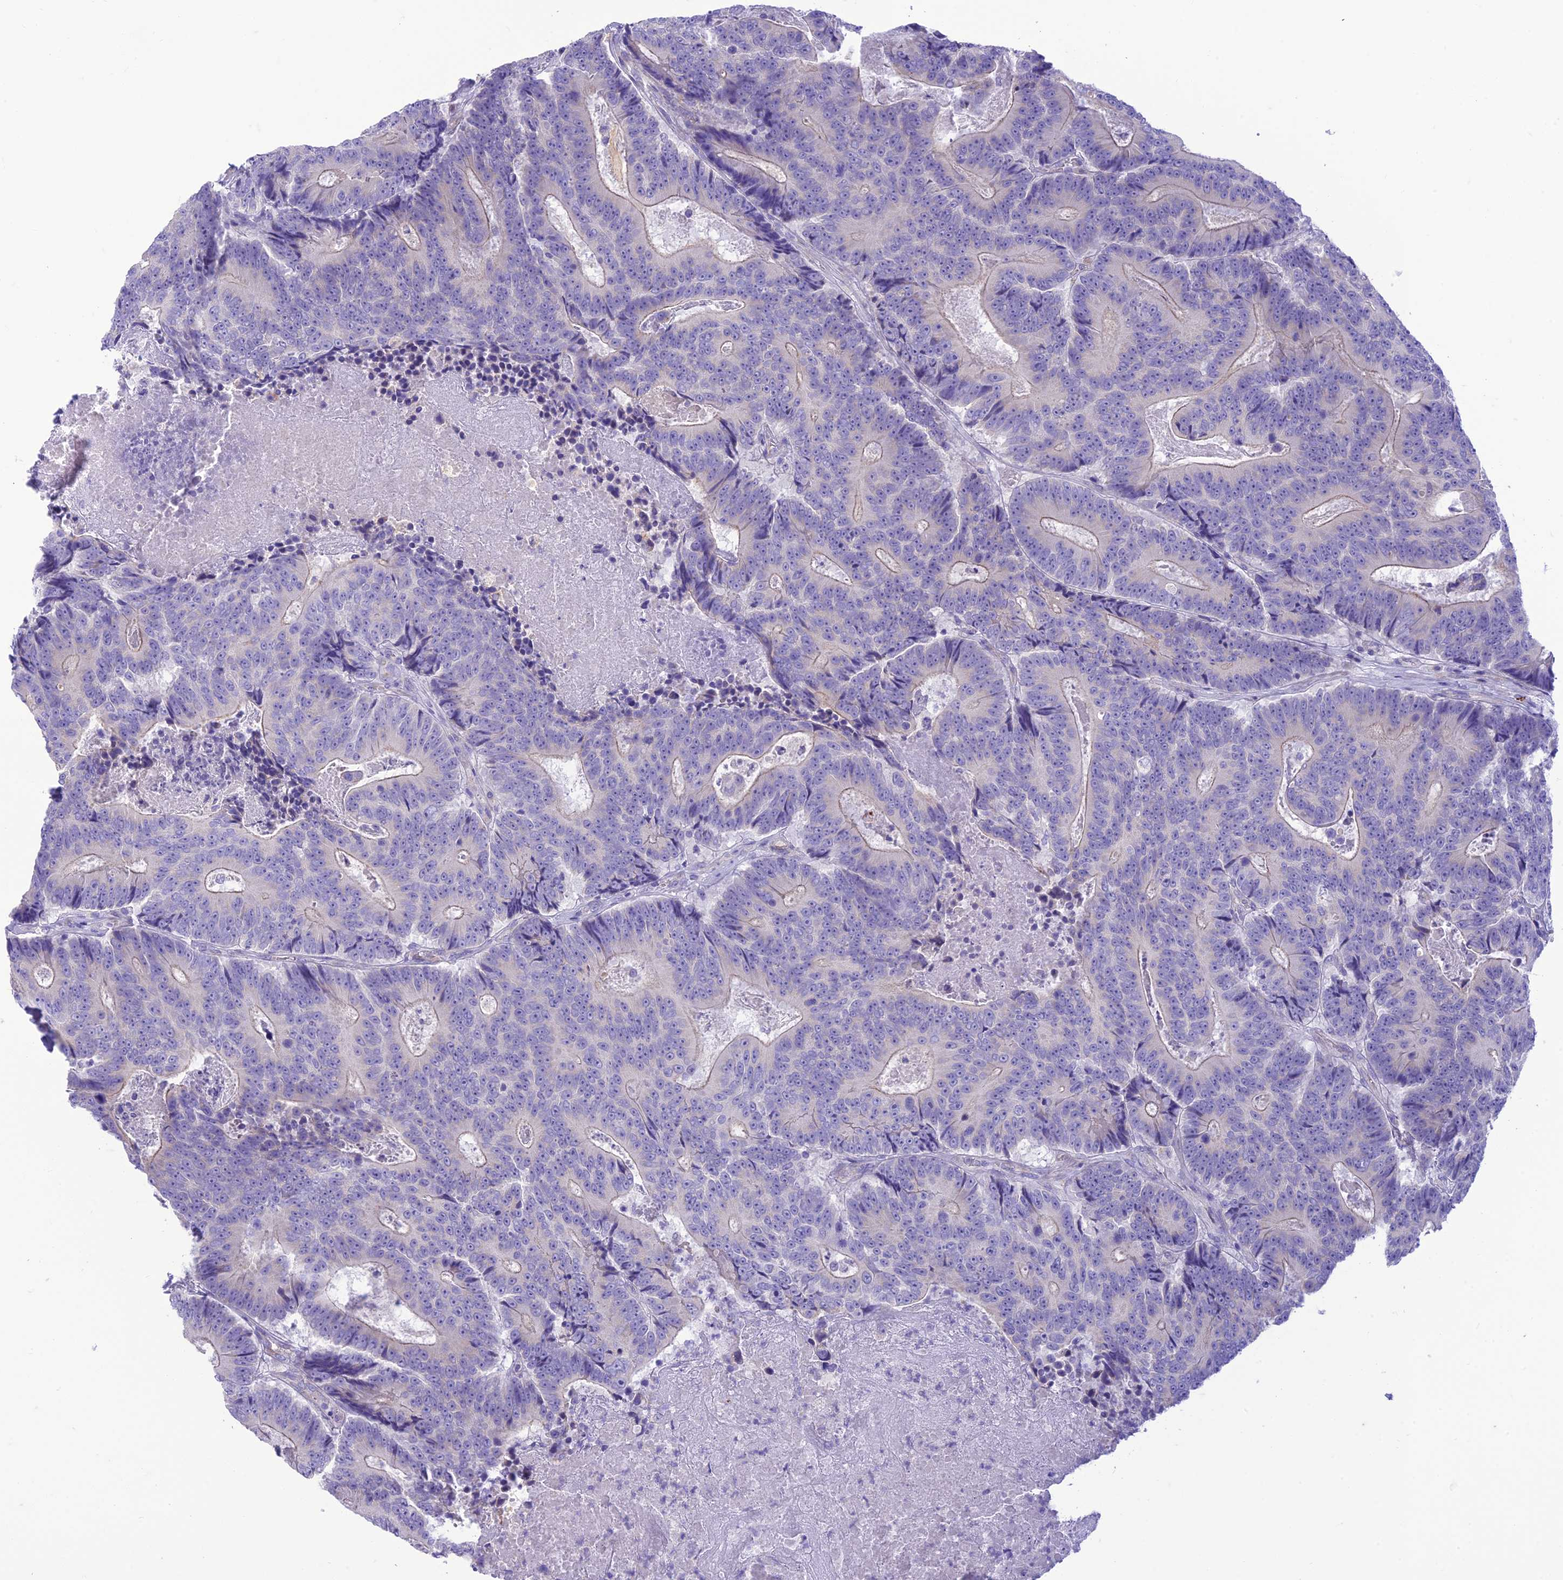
{"staining": {"intensity": "negative", "quantity": "none", "location": "none"}, "tissue": "colorectal cancer", "cell_type": "Tumor cells", "image_type": "cancer", "snomed": [{"axis": "morphology", "description": "Adenocarcinoma, NOS"}, {"axis": "topography", "description": "Colon"}], "caption": "The immunohistochemistry (IHC) micrograph has no significant staining in tumor cells of colorectal cancer tissue.", "gene": "DHDH", "patient": {"sex": "male", "age": 83}}